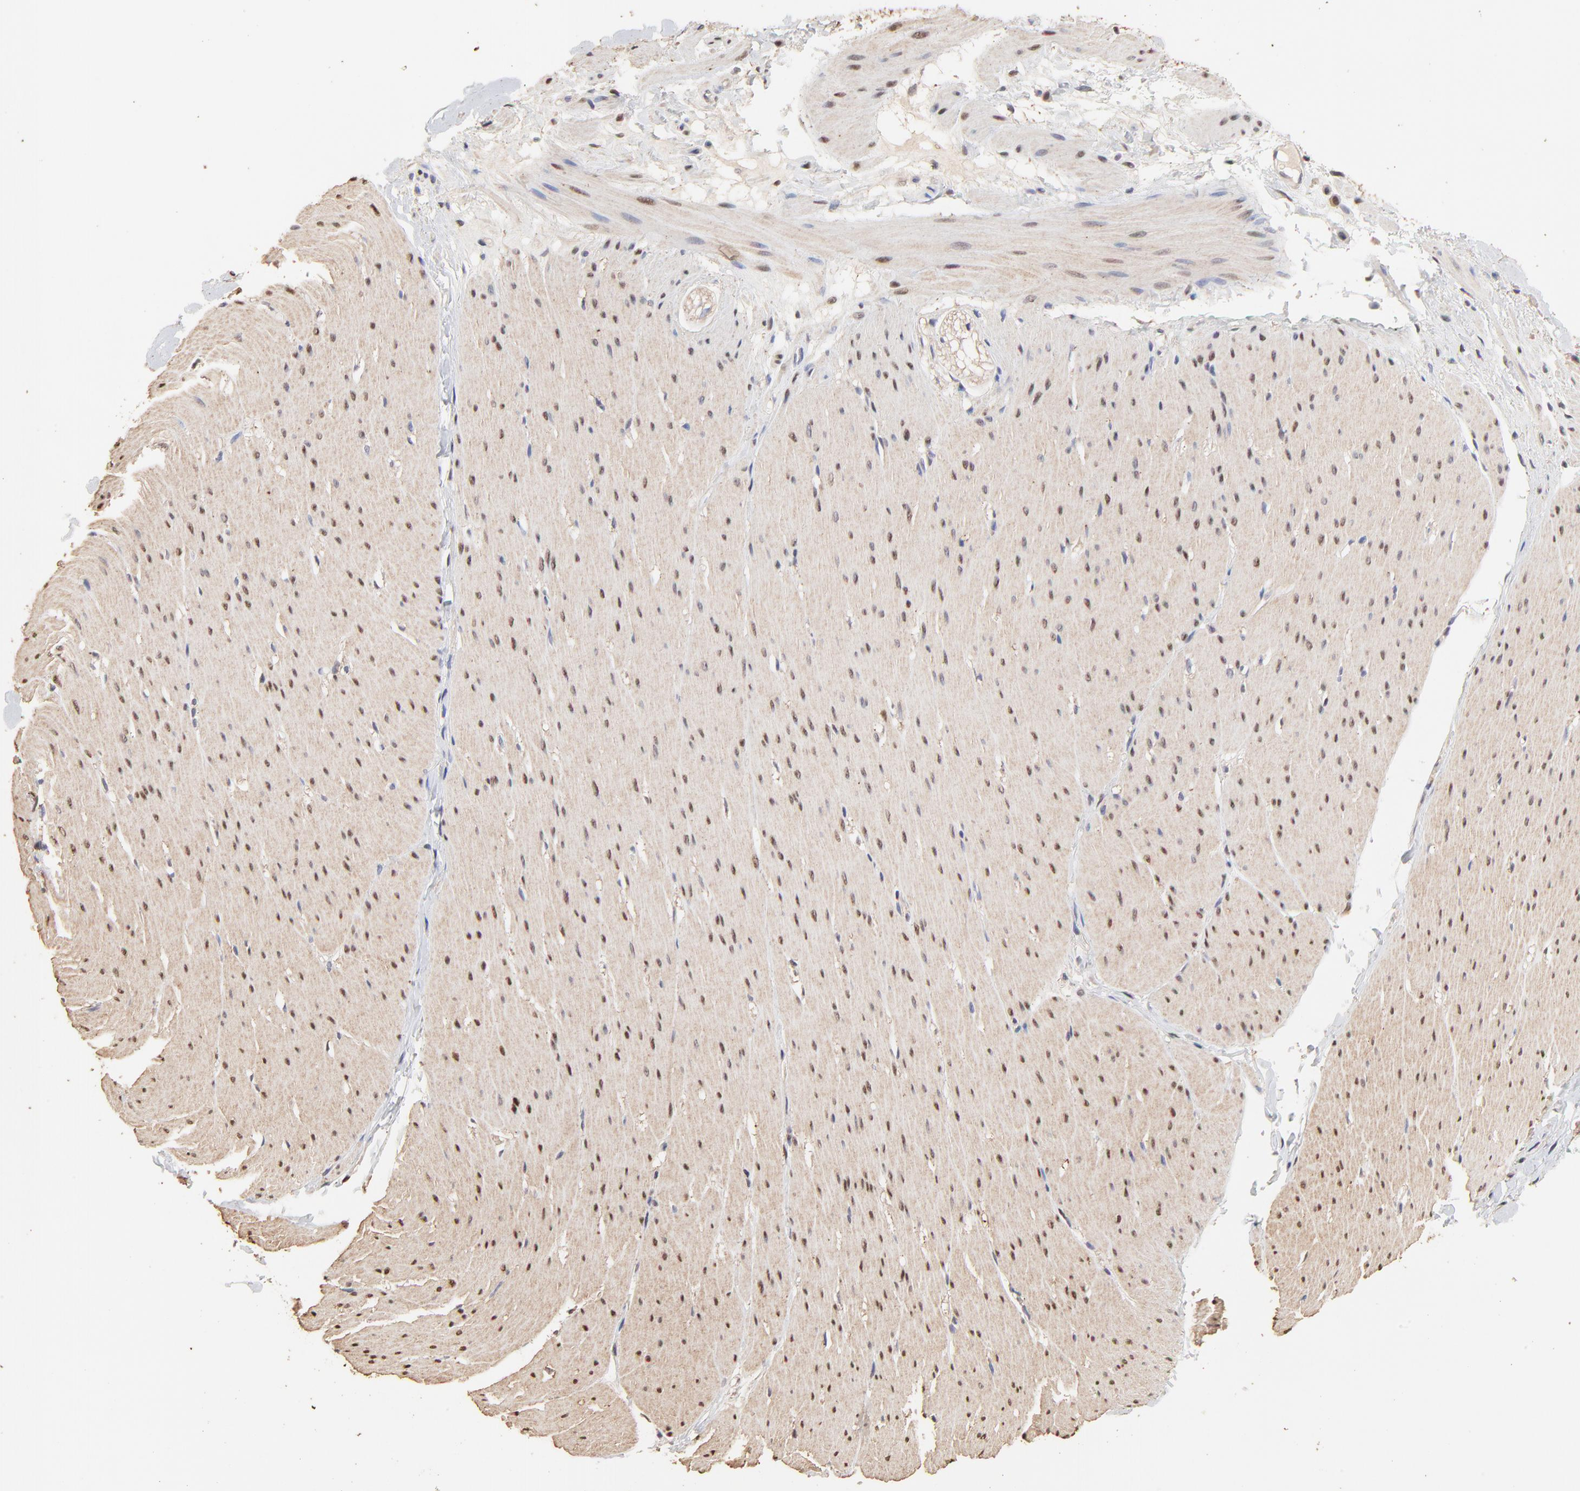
{"staining": {"intensity": "moderate", "quantity": ">75%", "location": "nuclear"}, "tissue": "smooth muscle", "cell_type": "Smooth muscle cells", "image_type": "normal", "snomed": [{"axis": "morphology", "description": "Normal tissue, NOS"}, {"axis": "topography", "description": "Smooth muscle"}, {"axis": "topography", "description": "Colon"}], "caption": "This is an image of immunohistochemistry (IHC) staining of benign smooth muscle, which shows moderate staining in the nuclear of smooth muscle cells.", "gene": "BIRC5", "patient": {"sex": "male", "age": 67}}